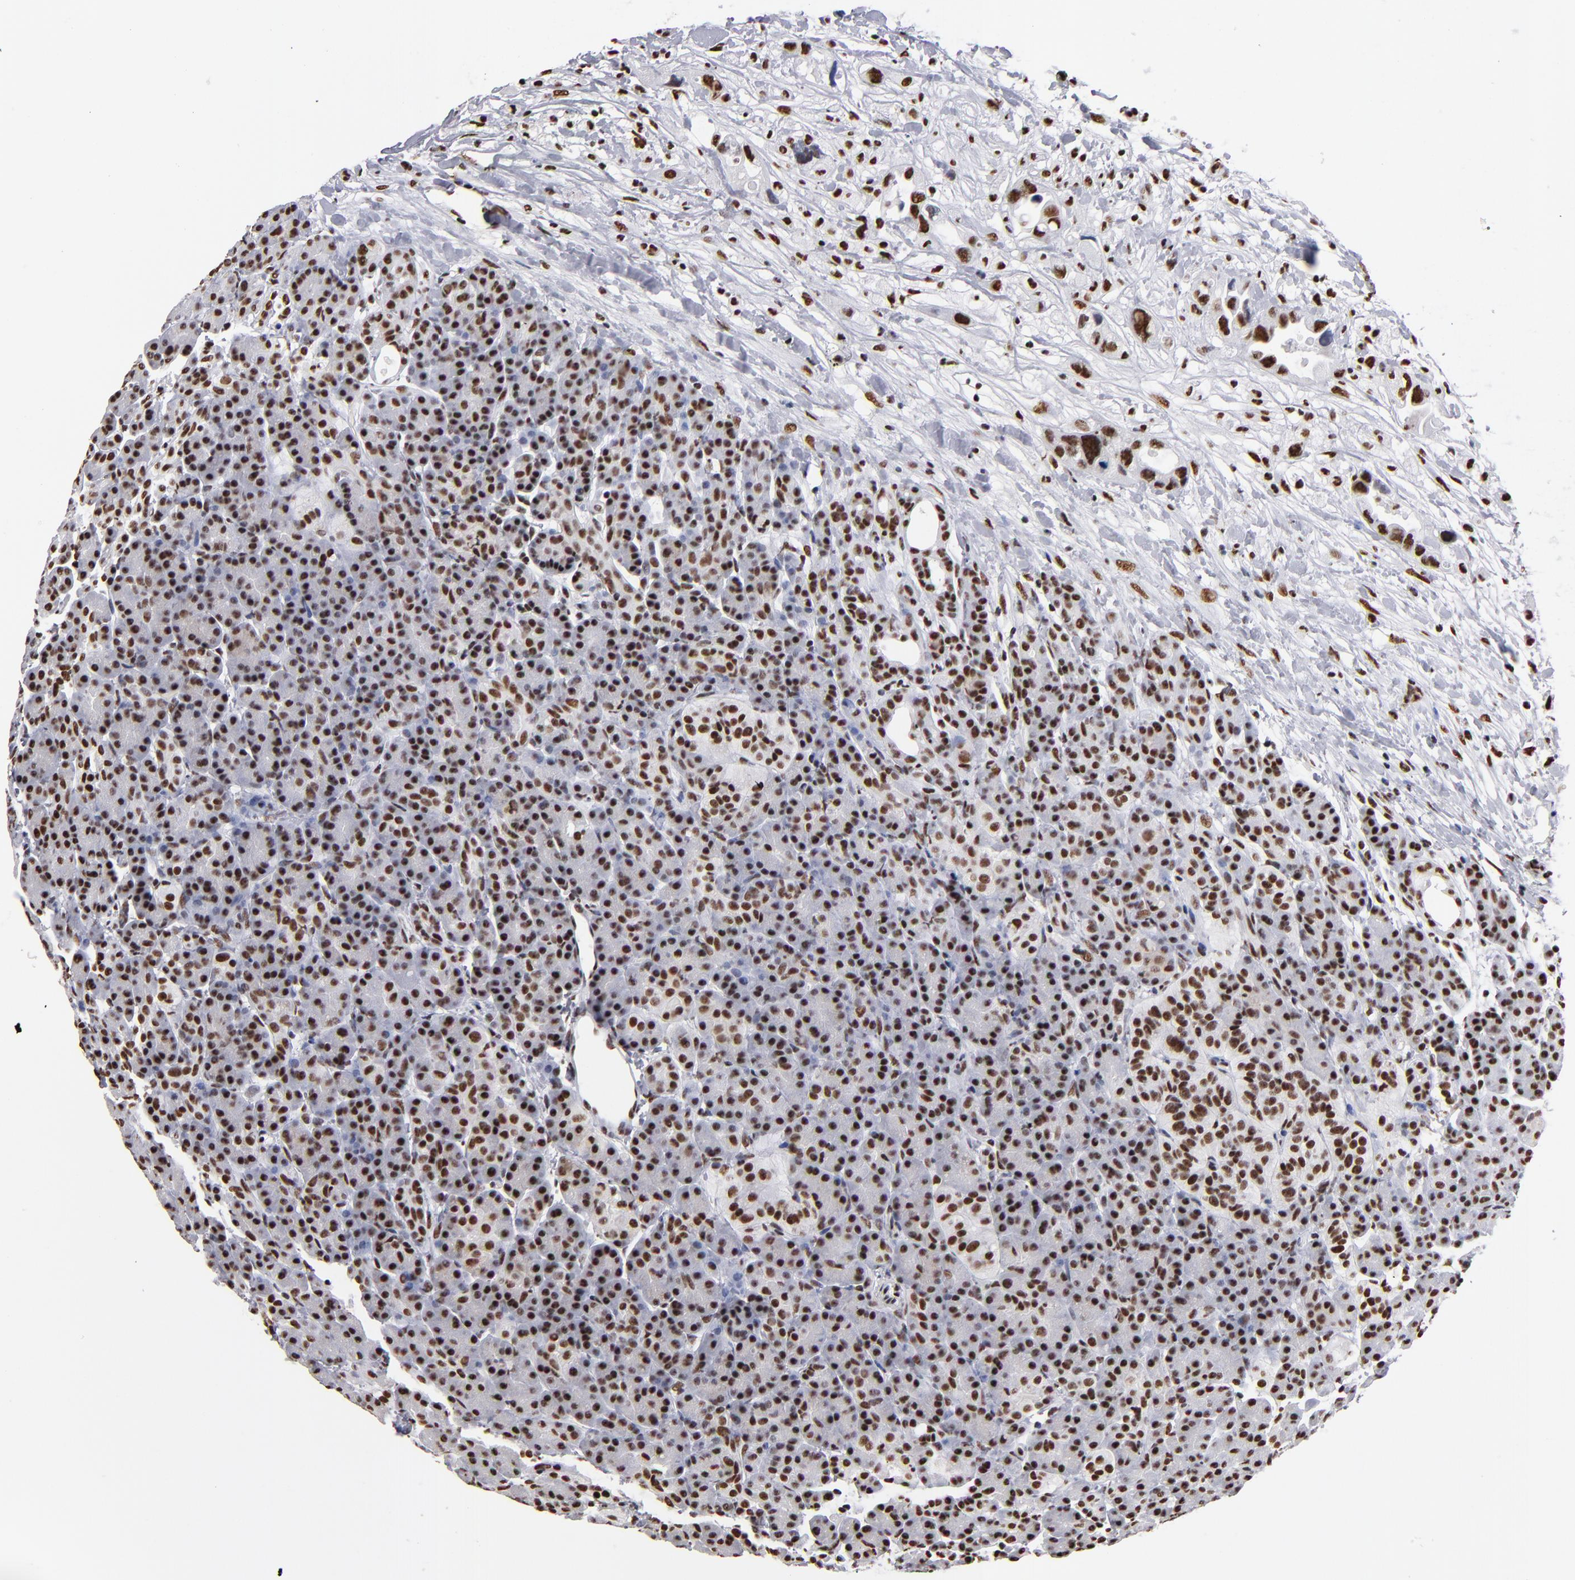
{"staining": {"intensity": "strong", "quantity": ">75%", "location": "nuclear"}, "tissue": "pancreas", "cell_type": "Exocrine glandular cells", "image_type": "normal", "snomed": [{"axis": "morphology", "description": "Normal tissue, NOS"}, {"axis": "topography", "description": "Pancreas"}], "caption": "Brown immunohistochemical staining in normal human pancreas shows strong nuclear staining in about >75% of exocrine glandular cells. (DAB (3,3'-diaminobenzidine) IHC, brown staining for protein, blue staining for nuclei).", "gene": "MN1", "patient": {"sex": "female", "age": 77}}